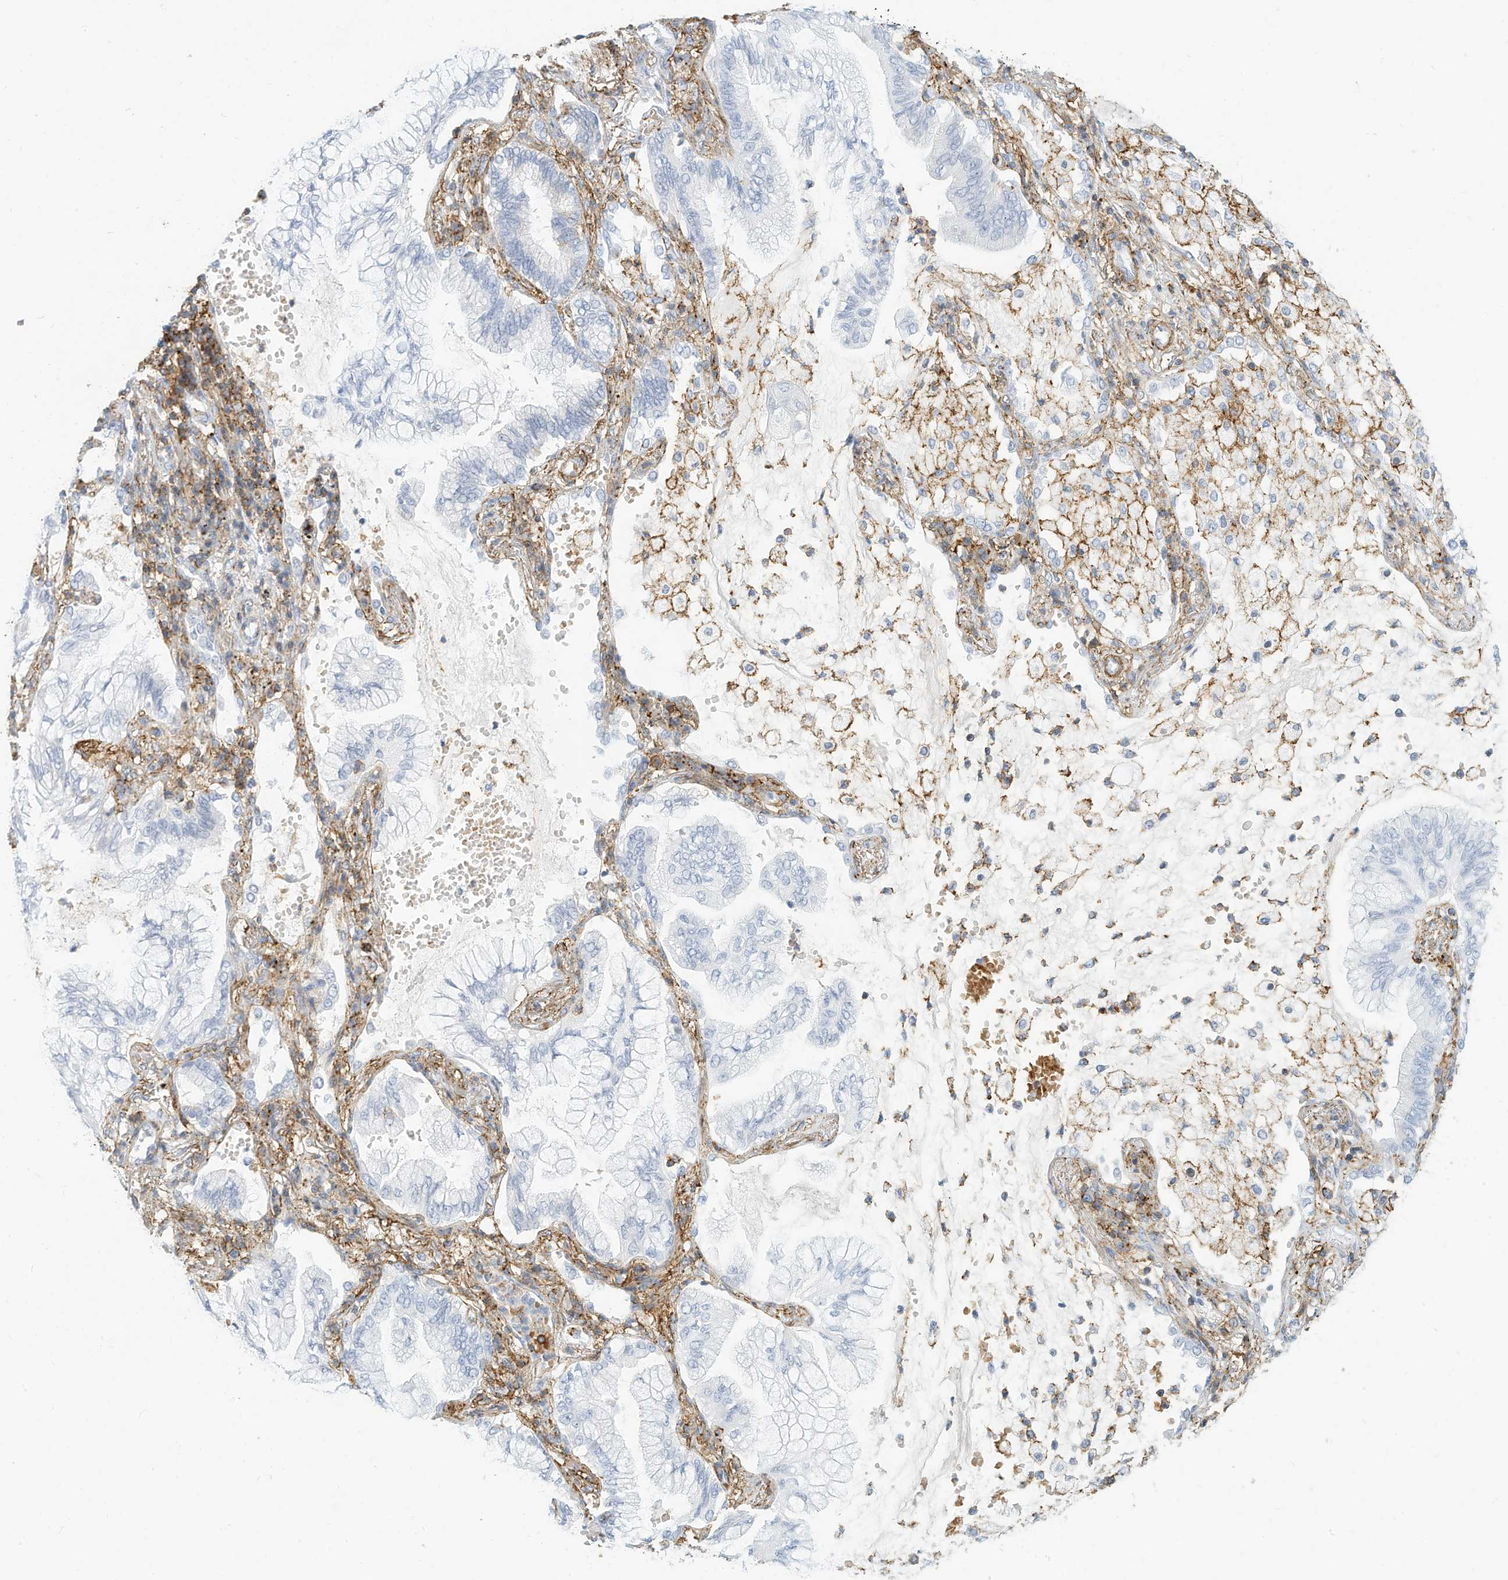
{"staining": {"intensity": "negative", "quantity": "none", "location": "none"}, "tissue": "lung cancer", "cell_type": "Tumor cells", "image_type": "cancer", "snomed": [{"axis": "morphology", "description": "Adenocarcinoma, NOS"}, {"axis": "topography", "description": "Lung"}], "caption": "Immunohistochemical staining of human lung cancer (adenocarcinoma) demonstrates no significant staining in tumor cells.", "gene": "TXNDC9", "patient": {"sex": "female", "age": 70}}